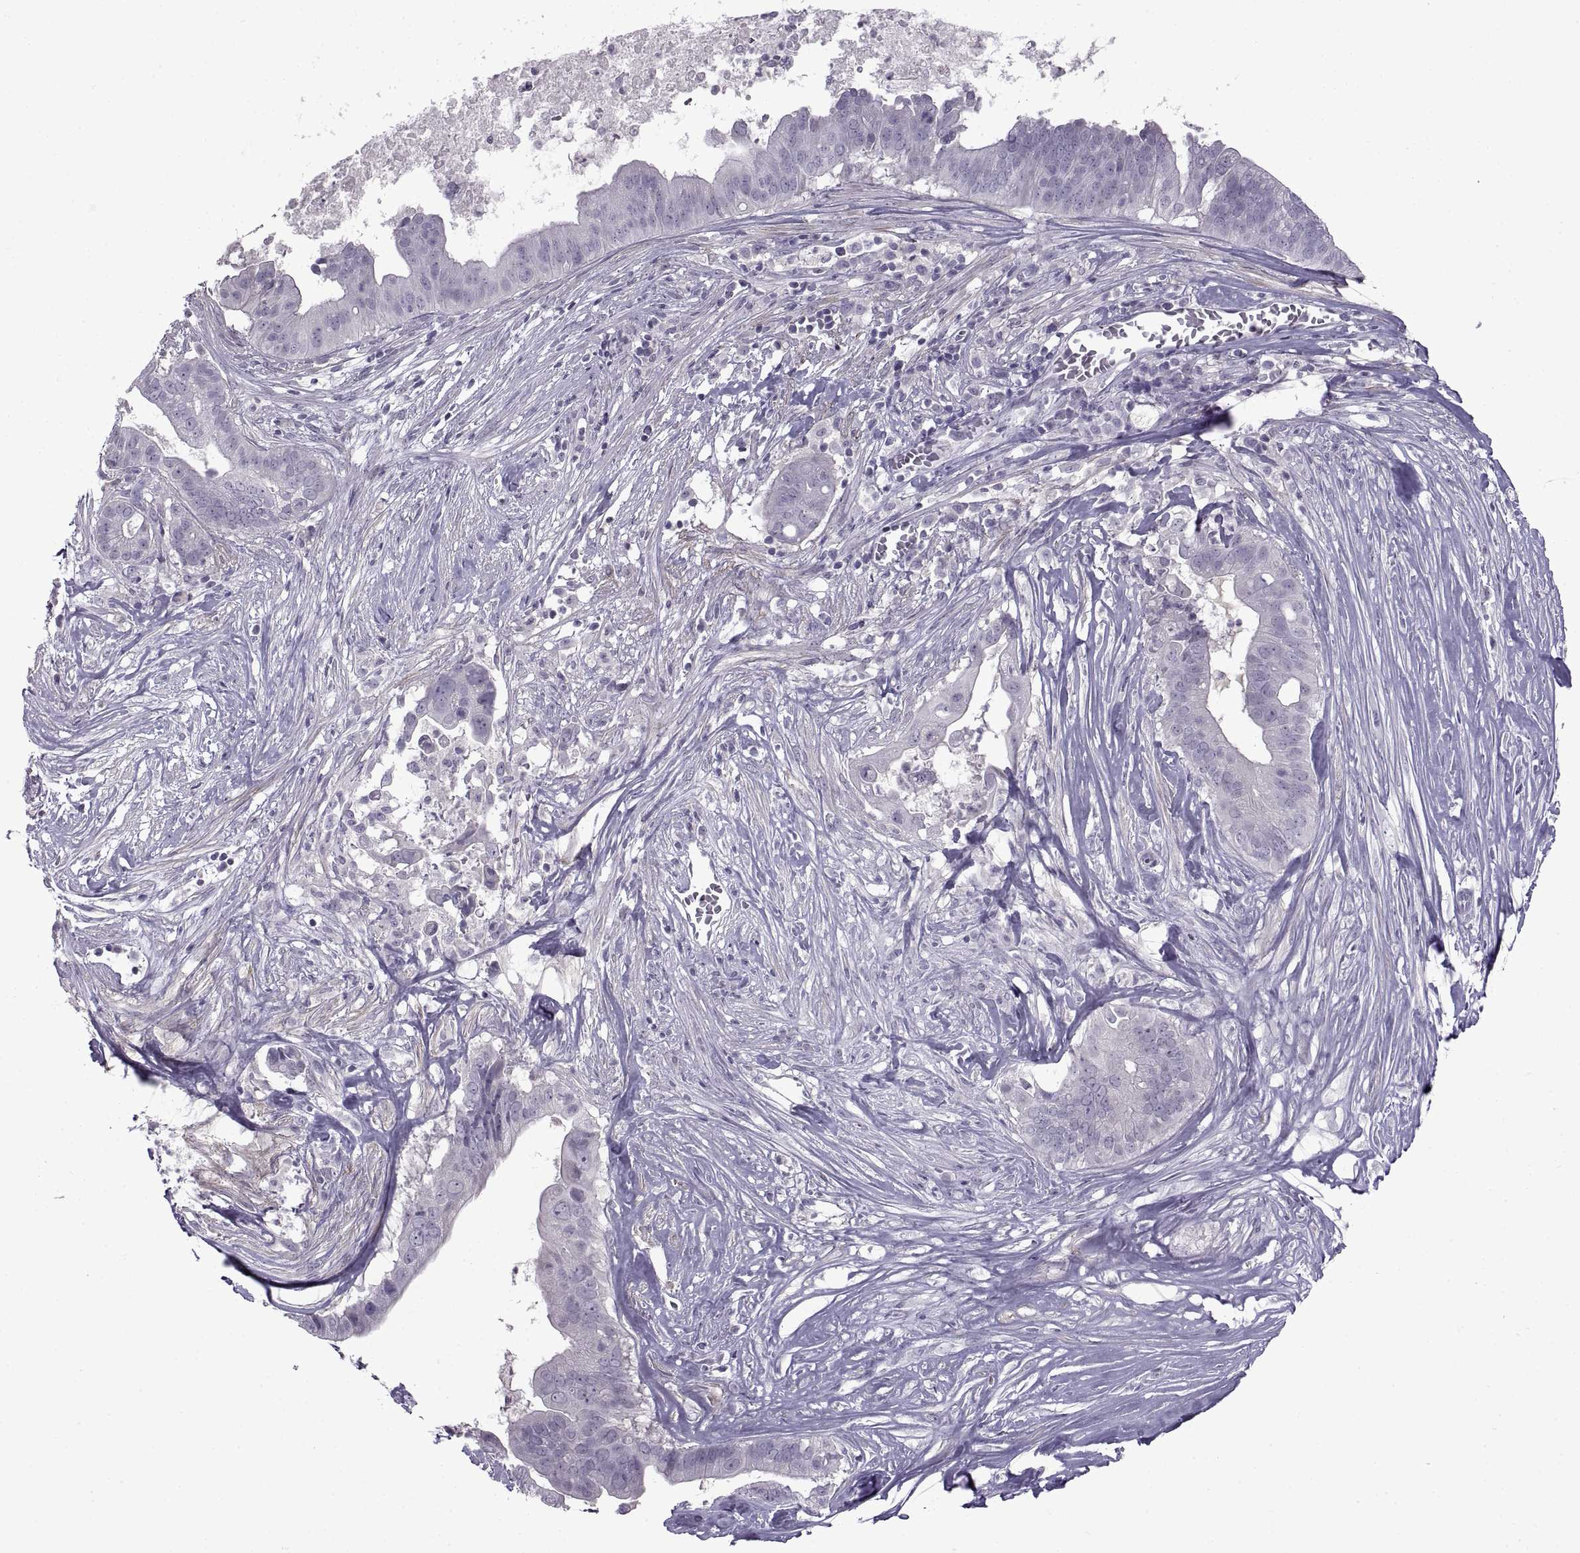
{"staining": {"intensity": "negative", "quantity": "none", "location": "none"}, "tissue": "pancreatic cancer", "cell_type": "Tumor cells", "image_type": "cancer", "snomed": [{"axis": "morphology", "description": "Adenocarcinoma, NOS"}, {"axis": "topography", "description": "Pancreas"}], "caption": "Micrograph shows no significant protein positivity in tumor cells of pancreatic cancer.", "gene": "BSPH1", "patient": {"sex": "male", "age": 61}}